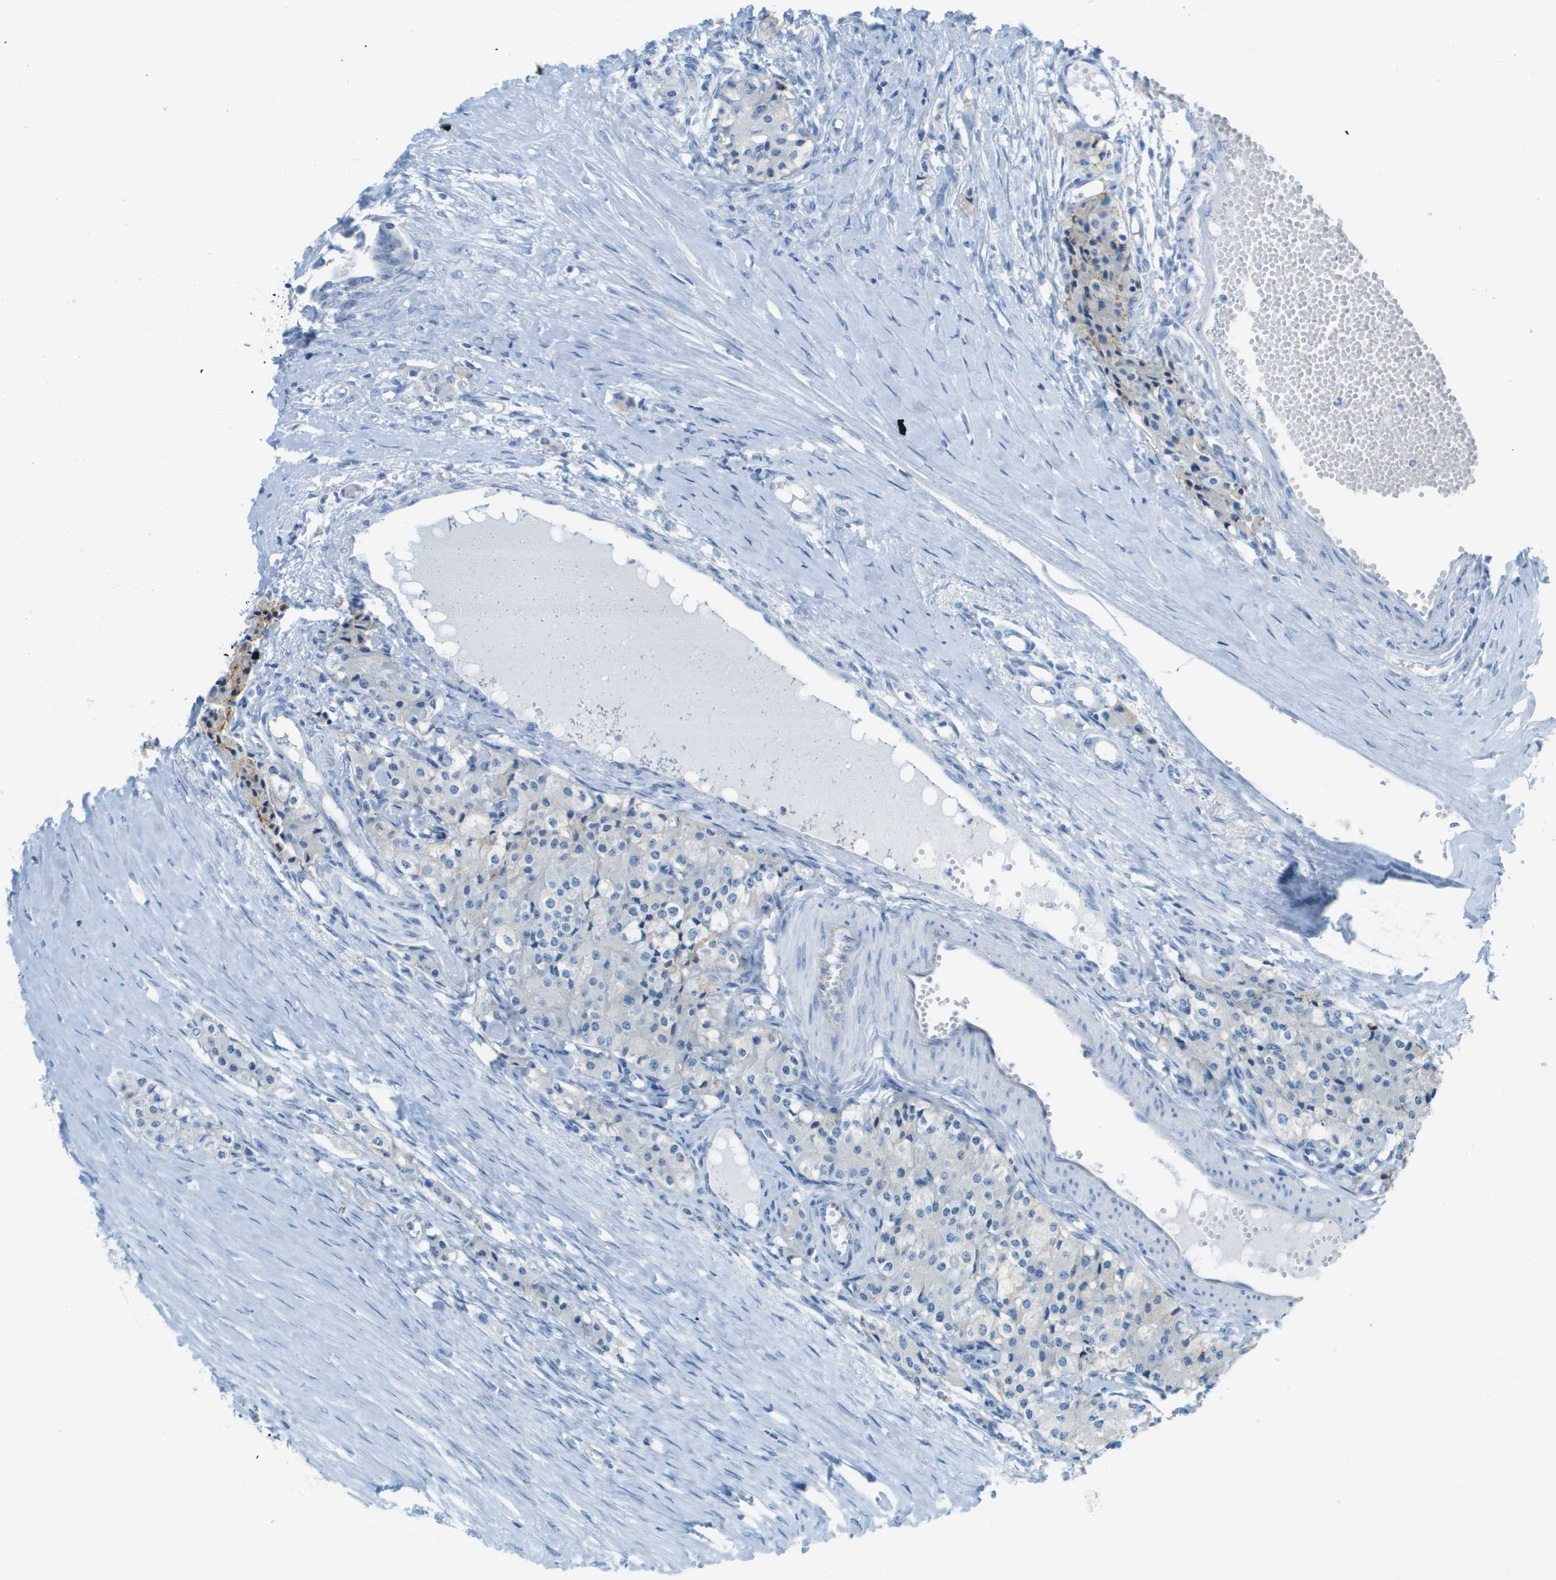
{"staining": {"intensity": "weak", "quantity": "<25%", "location": "cytoplasmic/membranous"}, "tissue": "carcinoid", "cell_type": "Tumor cells", "image_type": "cancer", "snomed": [{"axis": "morphology", "description": "Carcinoid, malignant, NOS"}, {"axis": "topography", "description": "Colon"}], "caption": "Tumor cells show no significant protein positivity in carcinoid.", "gene": "CD46", "patient": {"sex": "female", "age": 52}}